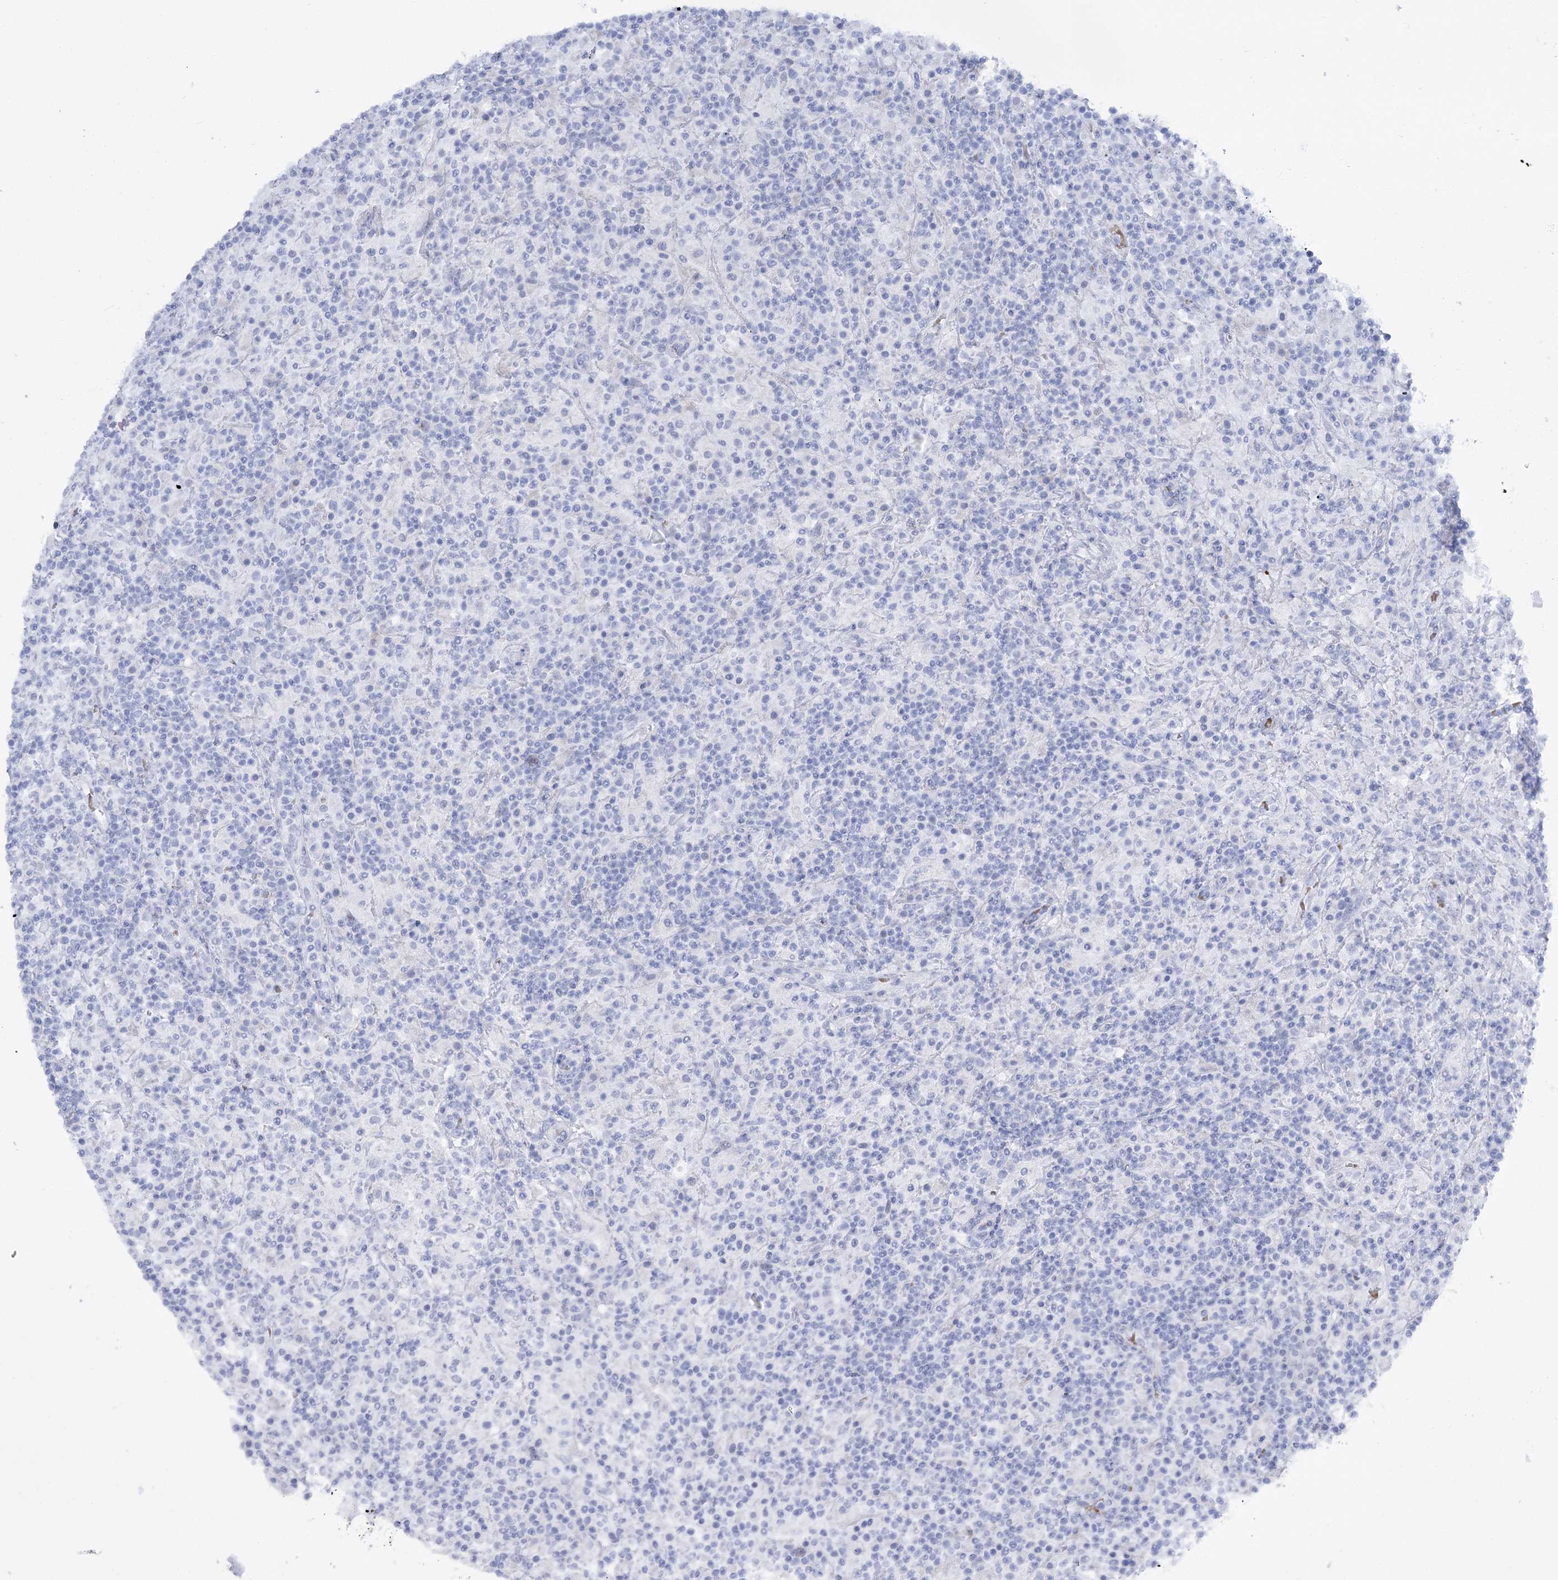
{"staining": {"intensity": "negative", "quantity": "none", "location": "none"}, "tissue": "lymphoma", "cell_type": "Tumor cells", "image_type": "cancer", "snomed": [{"axis": "morphology", "description": "Hodgkin's disease, NOS"}, {"axis": "topography", "description": "Lymph node"}], "caption": "Immunohistochemistry (IHC) of human Hodgkin's disease demonstrates no staining in tumor cells. The staining was performed using DAB (3,3'-diaminobenzidine) to visualize the protein expression in brown, while the nuclei were stained in blue with hematoxylin (Magnification: 20x).", "gene": "SIAE", "patient": {"sex": "male", "age": 70}}